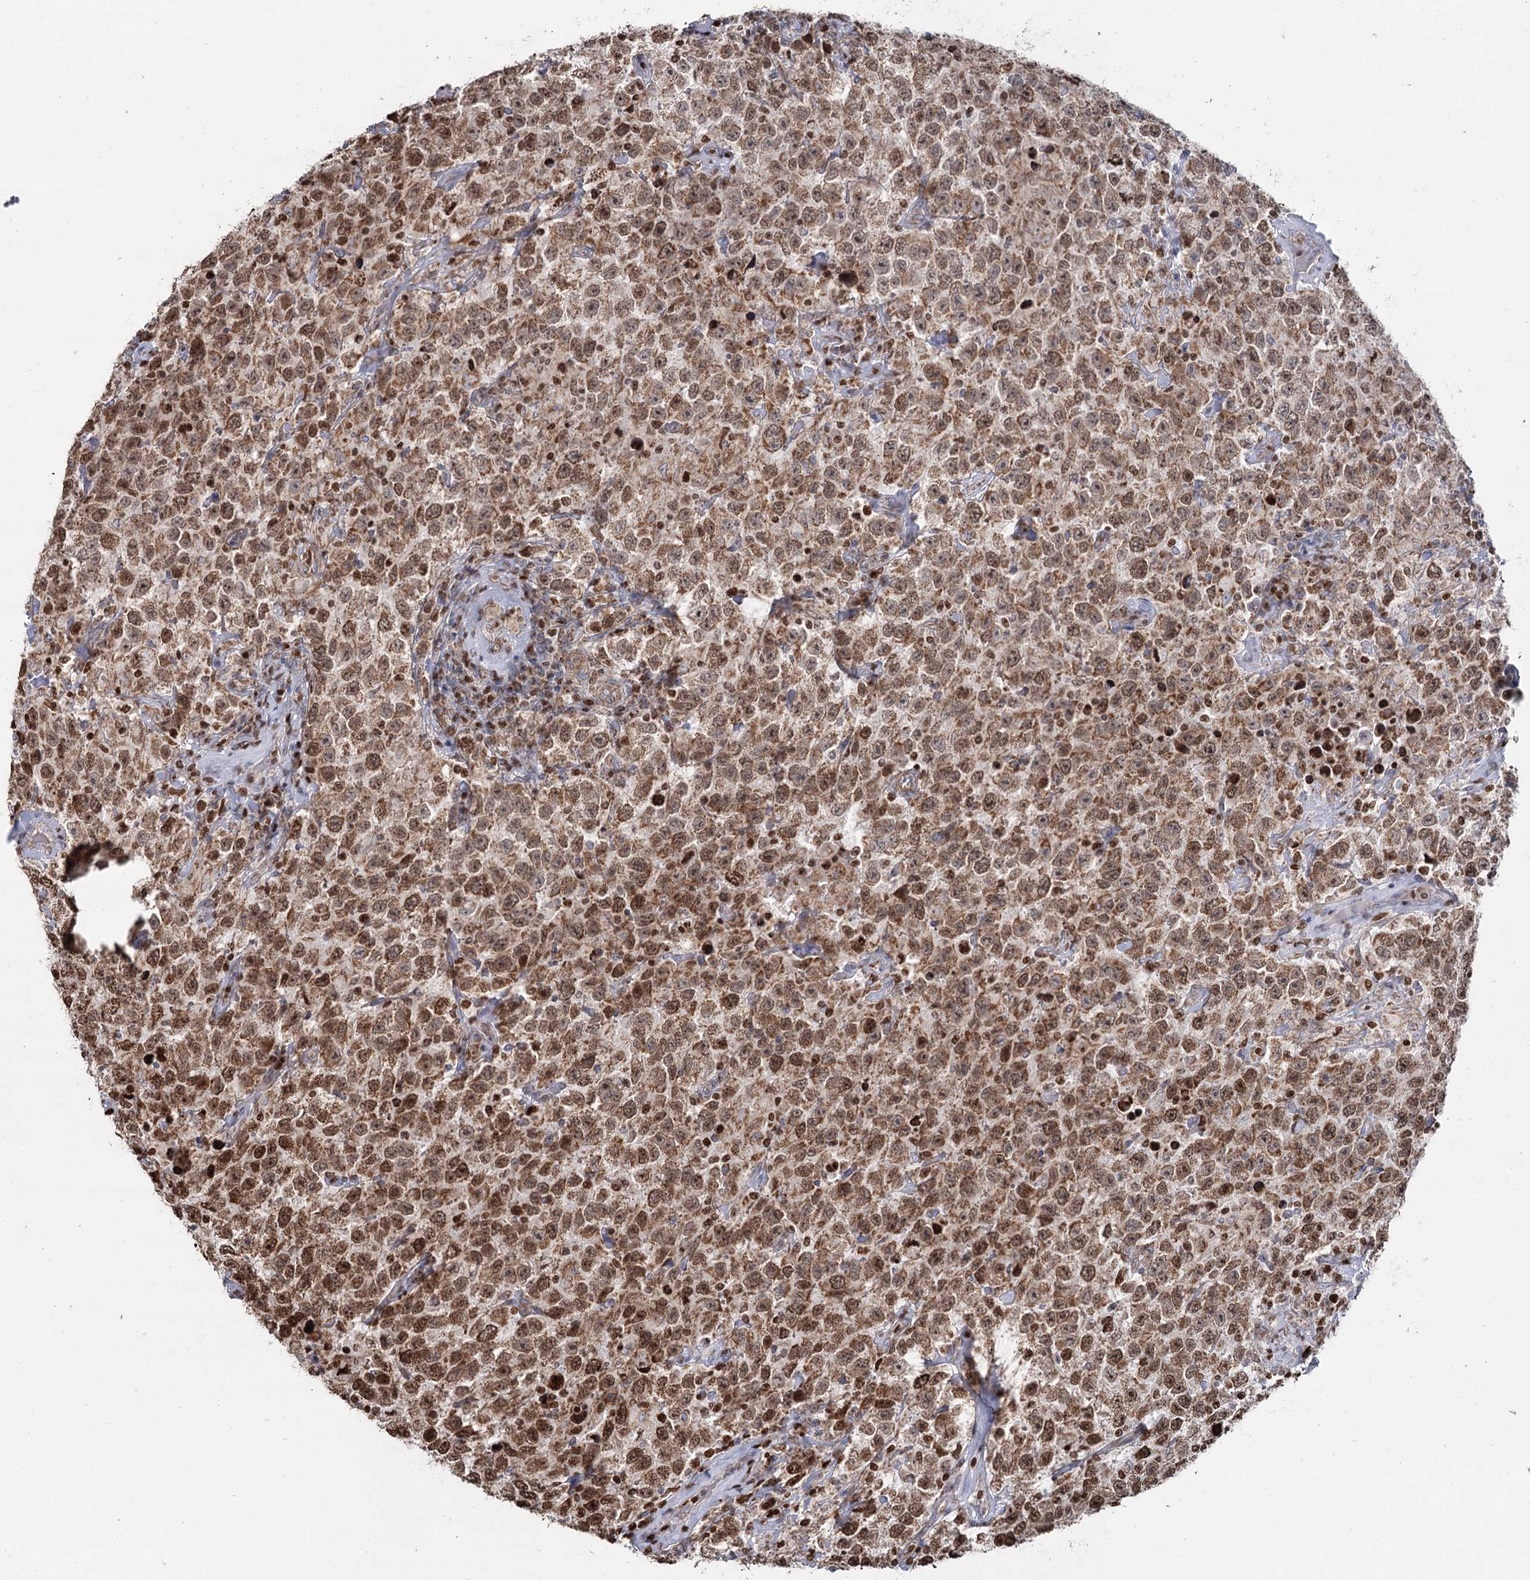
{"staining": {"intensity": "moderate", "quantity": ">75%", "location": "cytoplasmic/membranous,nuclear"}, "tissue": "testis cancer", "cell_type": "Tumor cells", "image_type": "cancer", "snomed": [{"axis": "morphology", "description": "Seminoma, NOS"}, {"axis": "topography", "description": "Testis"}], "caption": "An immunohistochemistry micrograph of neoplastic tissue is shown. Protein staining in brown shows moderate cytoplasmic/membranous and nuclear positivity in testis cancer within tumor cells.", "gene": "PDHX", "patient": {"sex": "male", "age": 41}}